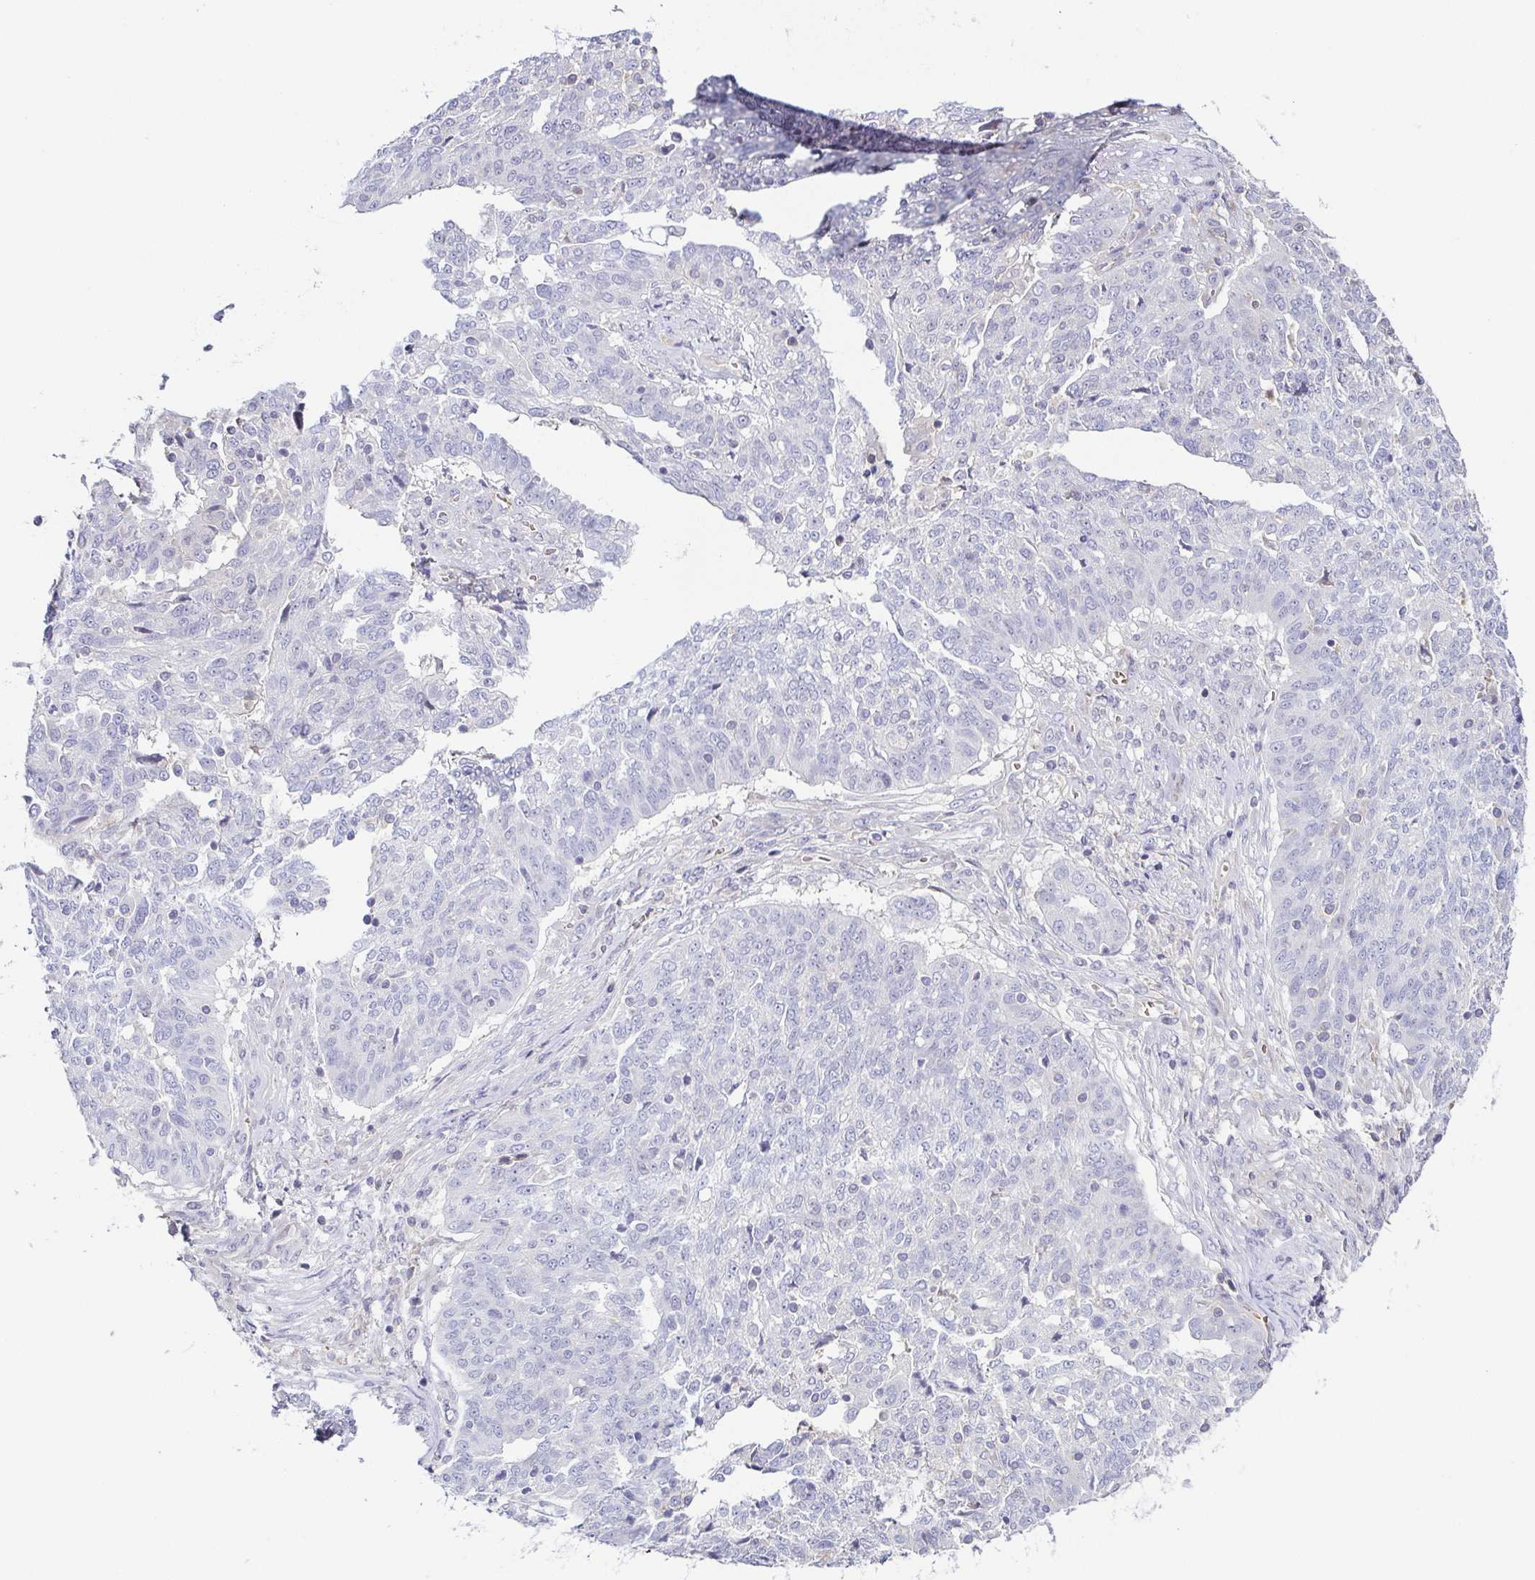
{"staining": {"intensity": "negative", "quantity": "none", "location": "none"}, "tissue": "ovarian cancer", "cell_type": "Tumor cells", "image_type": "cancer", "snomed": [{"axis": "morphology", "description": "Cystadenocarcinoma, serous, NOS"}, {"axis": "topography", "description": "Ovary"}], "caption": "DAB immunohistochemical staining of ovarian cancer displays no significant expression in tumor cells.", "gene": "FAM162B", "patient": {"sex": "female", "age": 67}}